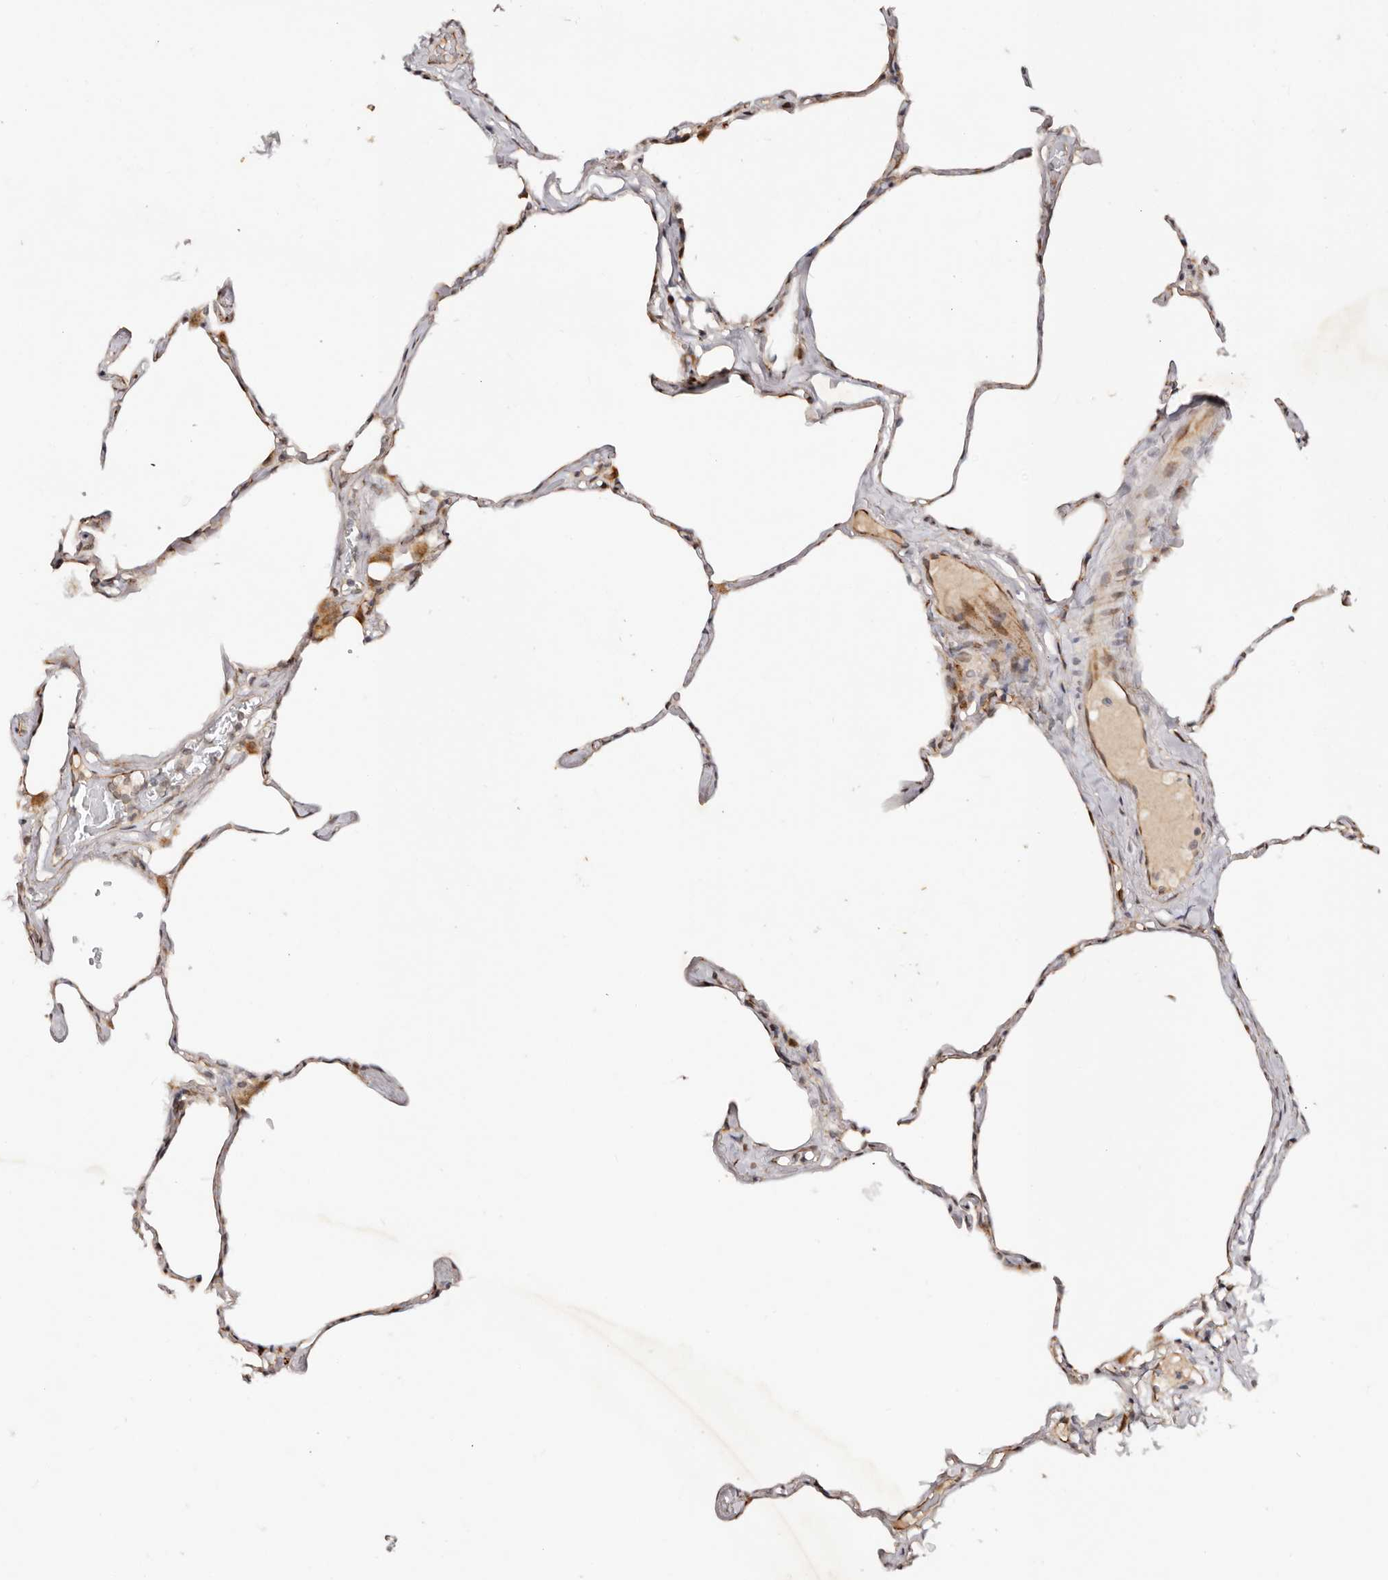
{"staining": {"intensity": "weak", "quantity": "25%-75%", "location": "cytoplasmic/membranous"}, "tissue": "lung", "cell_type": "Alveolar cells", "image_type": "normal", "snomed": [{"axis": "morphology", "description": "Normal tissue, NOS"}, {"axis": "topography", "description": "Lung"}], "caption": "IHC of benign lung demonstrates low levels of weak cytoplasmic/membranous staining in approximately 25%-75% of alveolar cells.", "gene": "BCL2L15", "patient": {"sex": "male", "age": 65}}